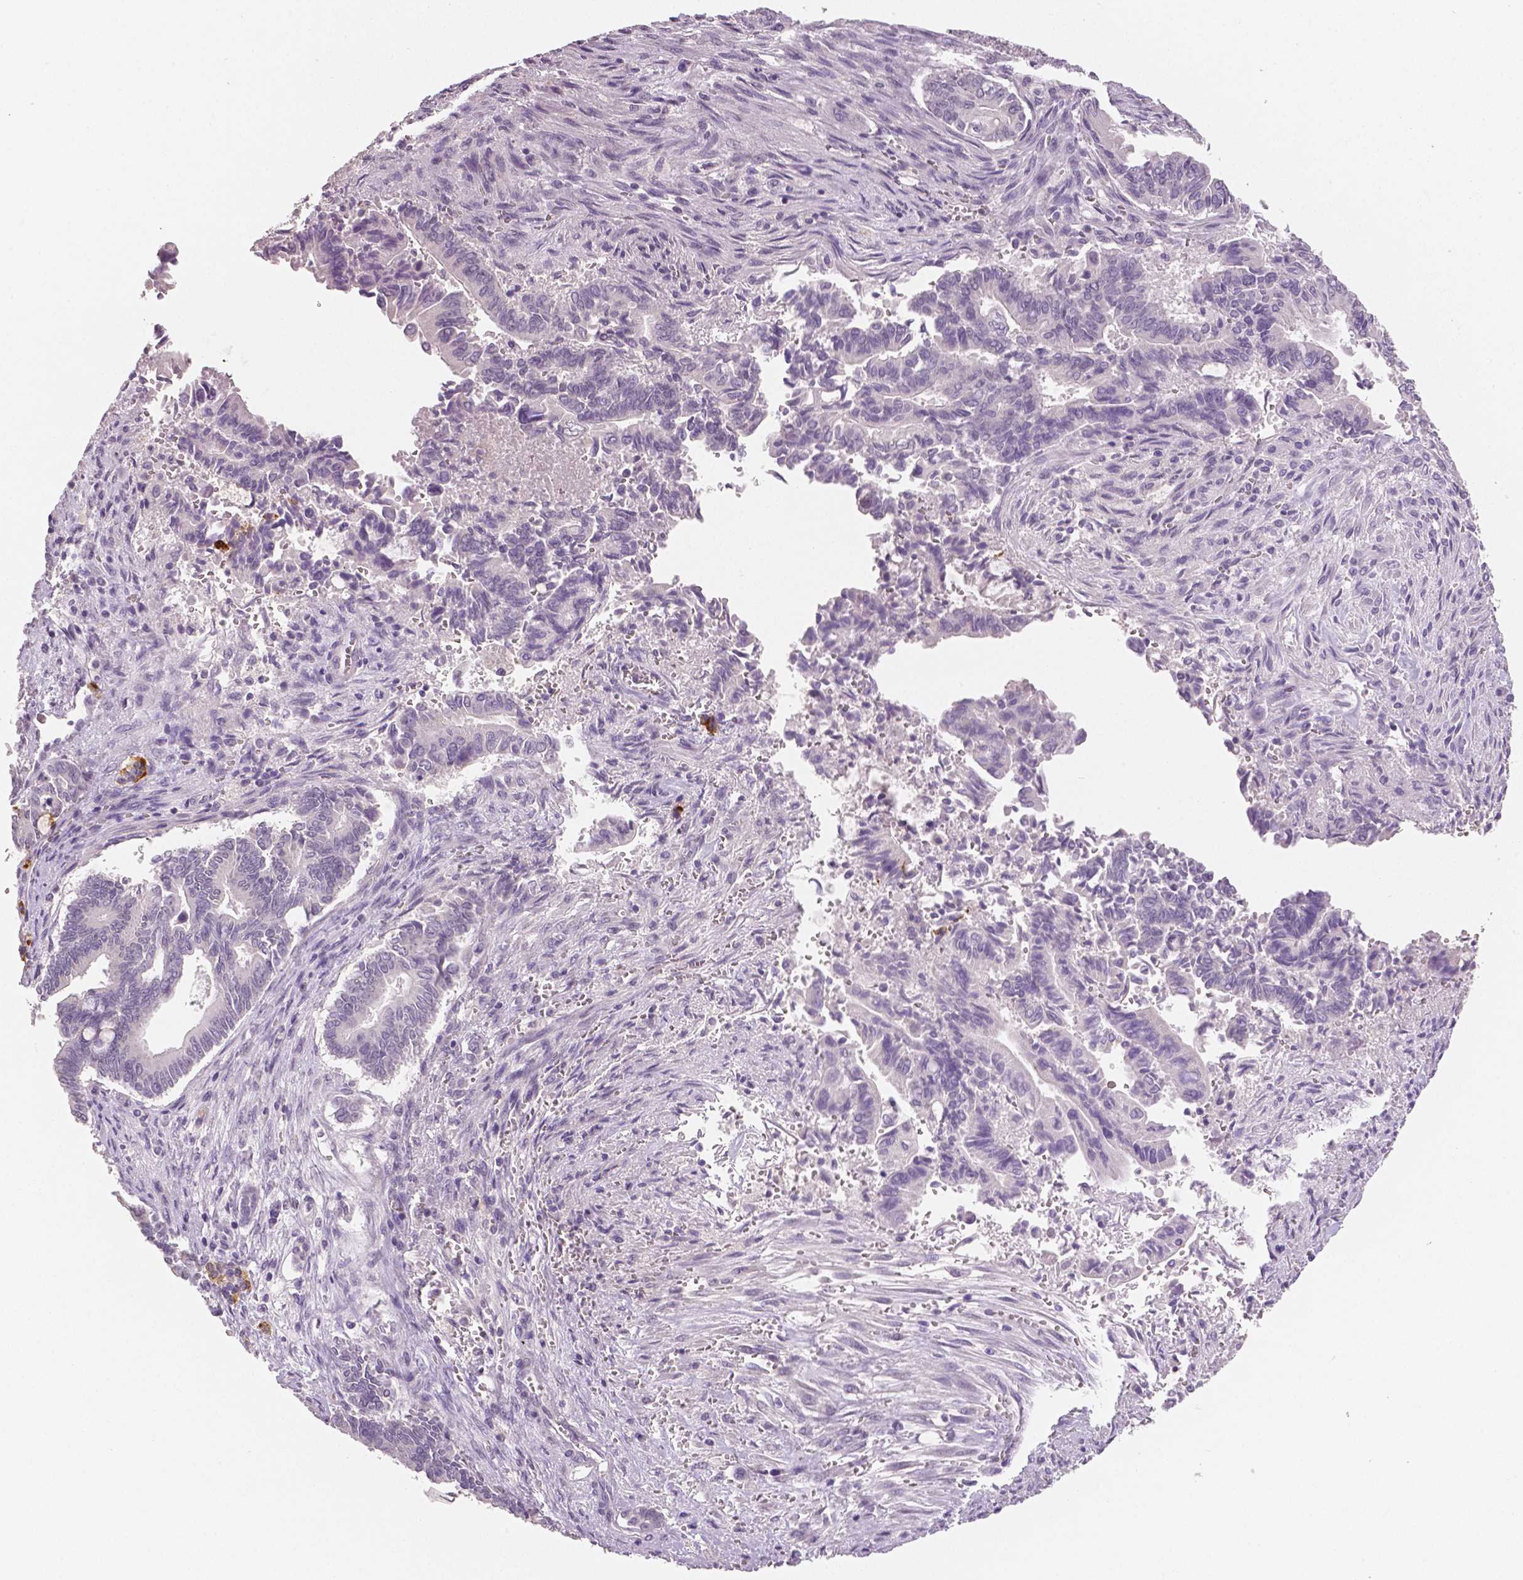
{"staining": {"intensity": "negative", "quantity": "none", "location": "none"}, "tissue": "pancreatic cancer", "cell_type": "Tumor cells", "image_type": "cancer", "snomed": [{"axis": "morphology", "description": "Adenocarcinoma, NOS"}, {"axis": "topography", "description": "Pancreas"}], "caption": "Protein analysis of pancreatic cancer (adenocarcinoma) shows no significant positivity in tumor cells.", "gene": "TSPAN7", "patient": {"sex": "male", "age": 68}}